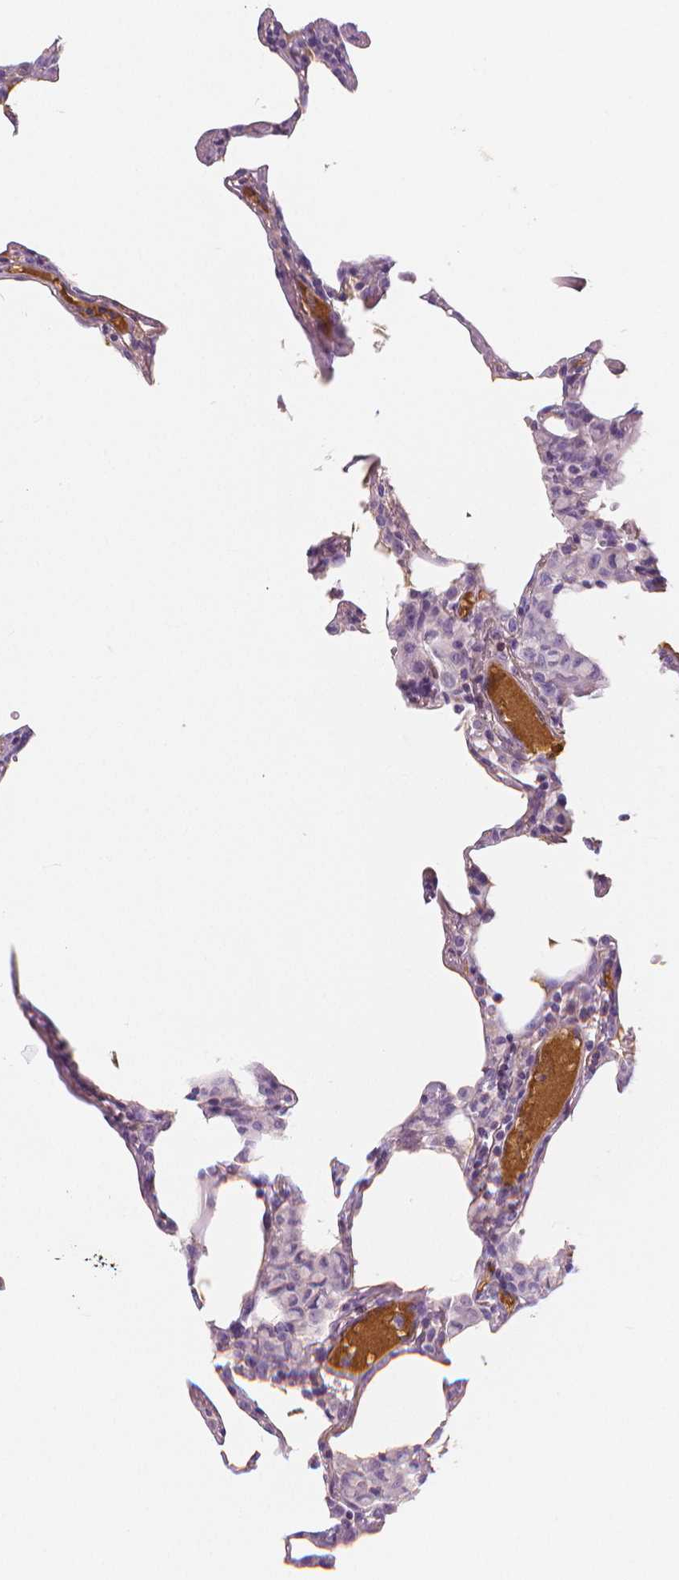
{"staining": {"intensity": "moderate", "quantity": "<25%", "location": "cytoplasmic/membranous"}, "tissue": "lung", "cell_type": "Alveolar cells", "image_type": "normal", "snomed": [{"axis": "morphology", "description": "Normal tissue, NOS"}, {"axis": "topography", "description": "Lung"}], "caption": "A photomicrograph of lung stained for a protein demonstrates moderate cytoplasmic/membranous brown staining in alveolar cells.", "gene": "APOA4", "patient": {"sex": "female", "age": 57}}